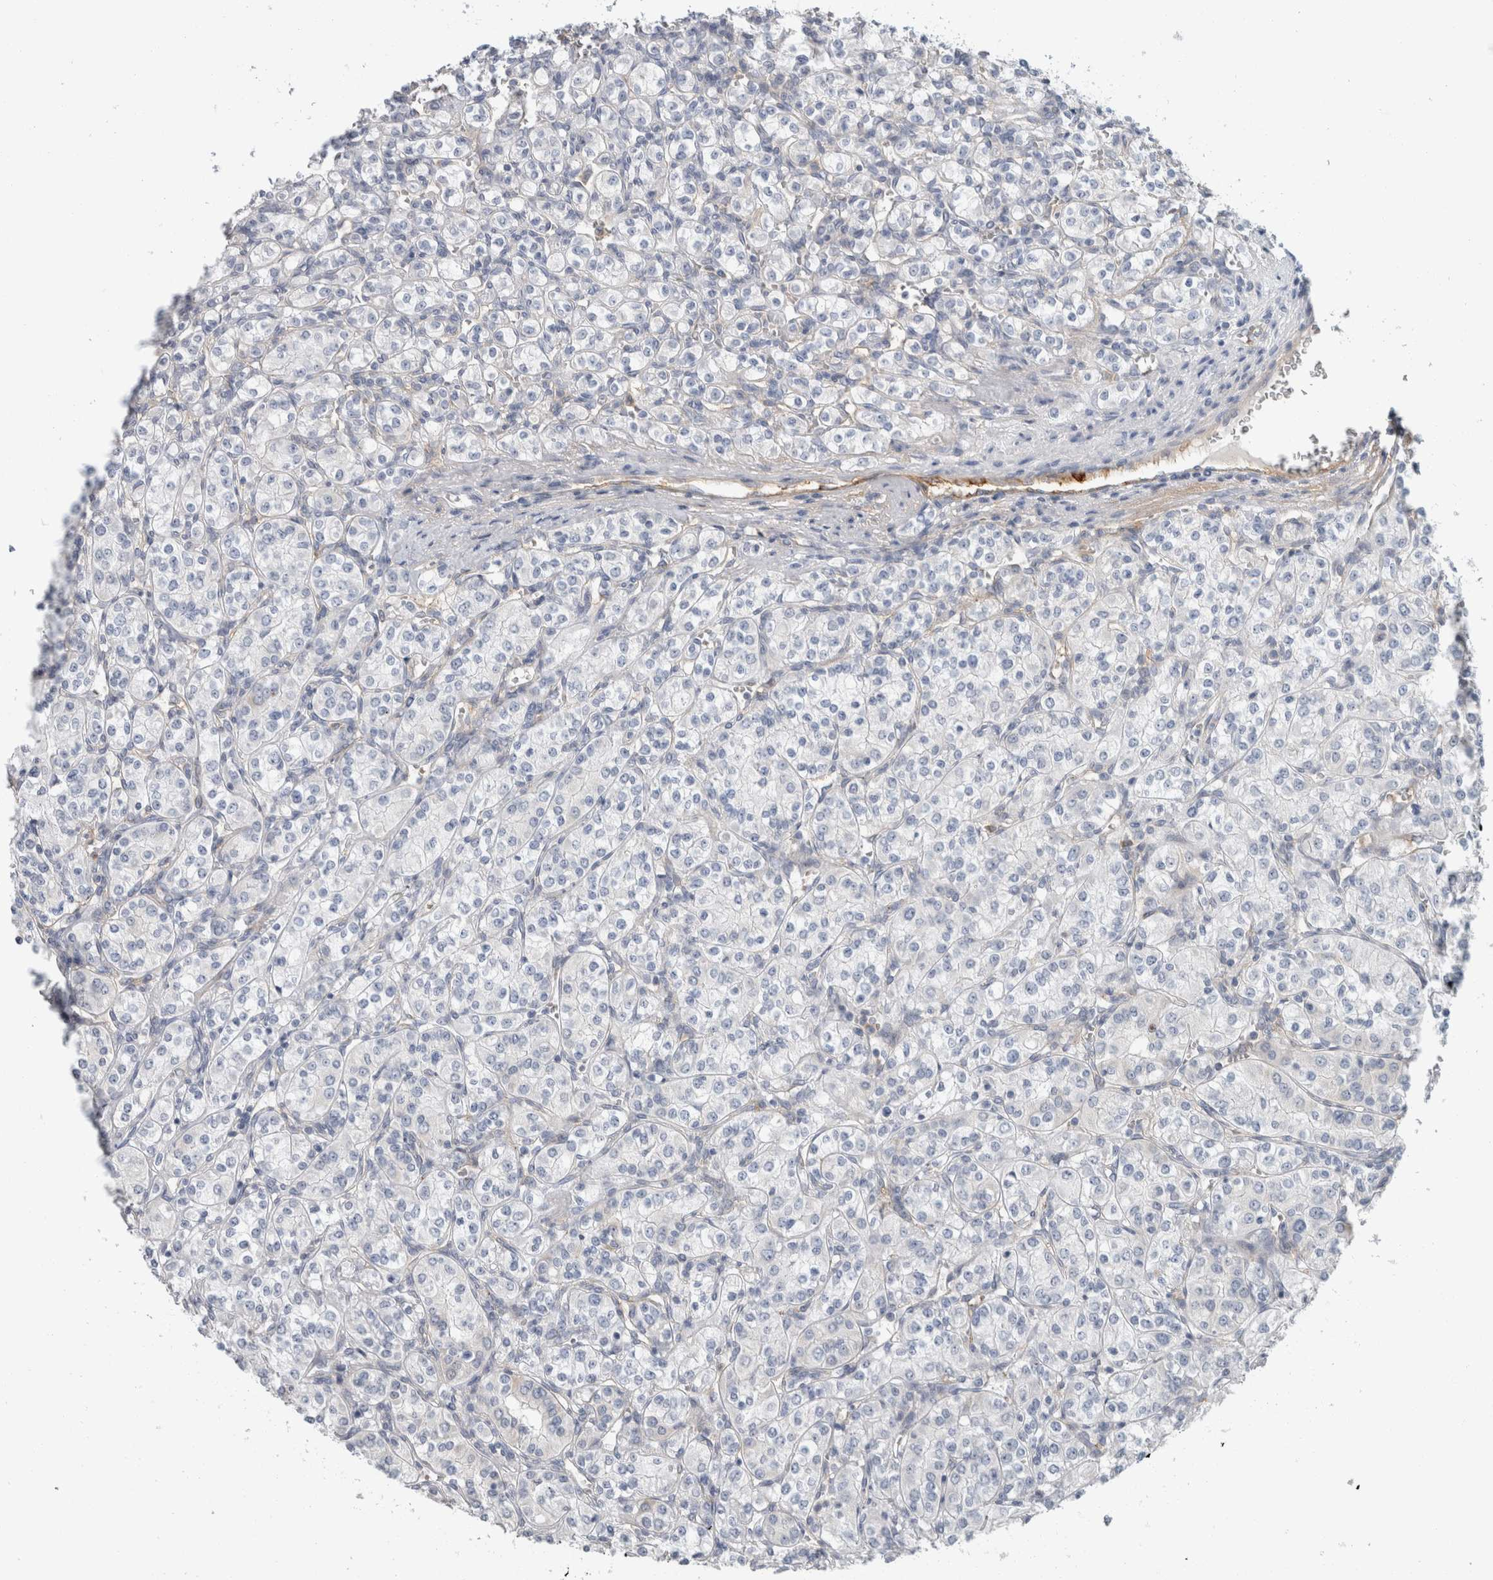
{"staining": {"intensity": "negative", "quantity": "none", "location": "none"}, "tissue": "renal cancer", "cell_type": "Tumor cells", "image_type": "cancer", "snomed": [{"axis": "morphology", "description": "Adenocarcinoma, NOS"}, {"axis": "topography", "description": "Kidney"}], "caption": "Adenocarcinoma (renal) stained for a protein using immunohistochemistry (IHC) demonstrates no expression tumor cells.", "gene": "CD55", "patient": {"sex": "male", "age": 77}}